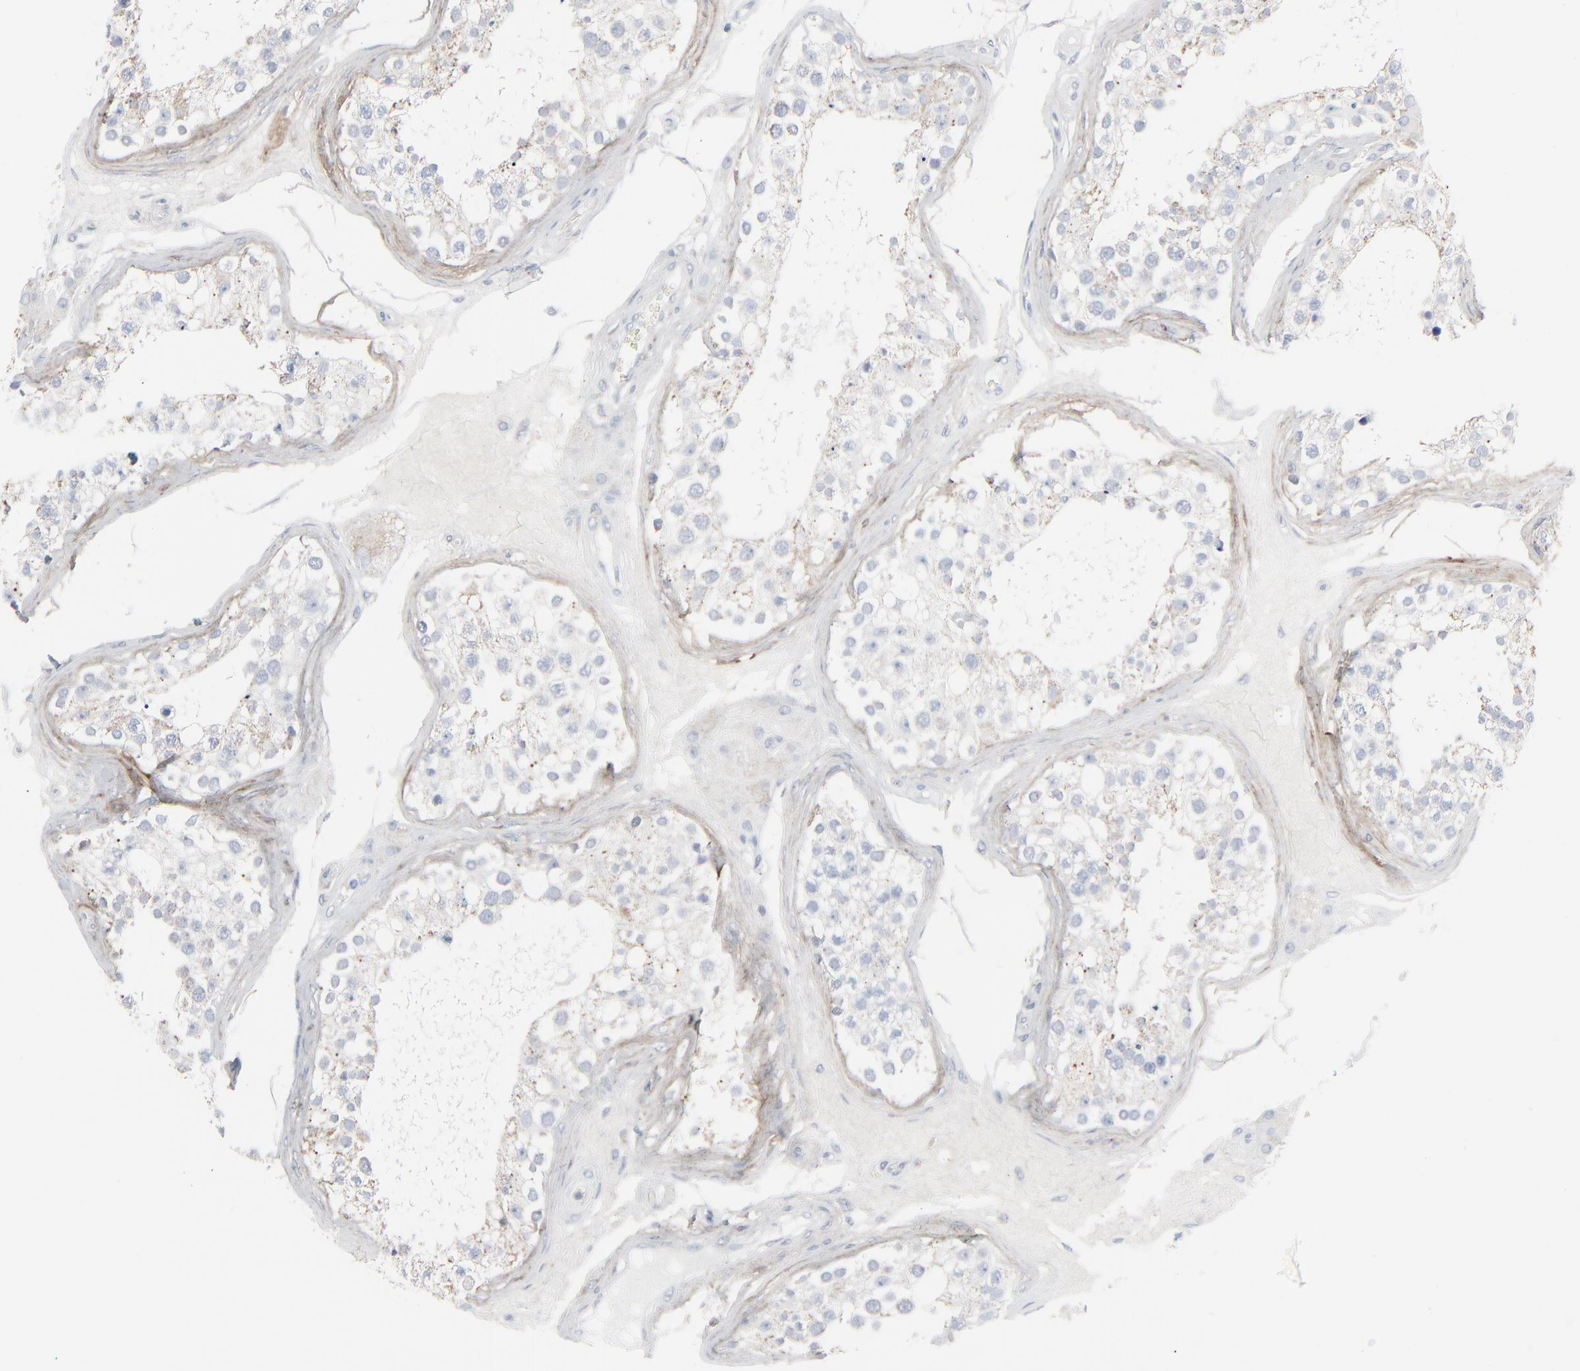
{"staining": {"intensity": "negative", "quantity": "none", "location": "none"}, "tissue": "testis", "cell_type": "Cells in seminiferous ducts", "image_type": "normal", "snomed": [{"axis": "morphology", "description": "Normal tissue, NOS"}, {"axis": "topography", "description": "Testis"}], "caption": "High power microscopy histopathology image of an immunohistochemistry photomicrograph of unremarkable testis, revealing no significant positivity in cells in seminiferous ducts.", "gene": "BGN", "patient": {"sex": "male", "age": 68}}